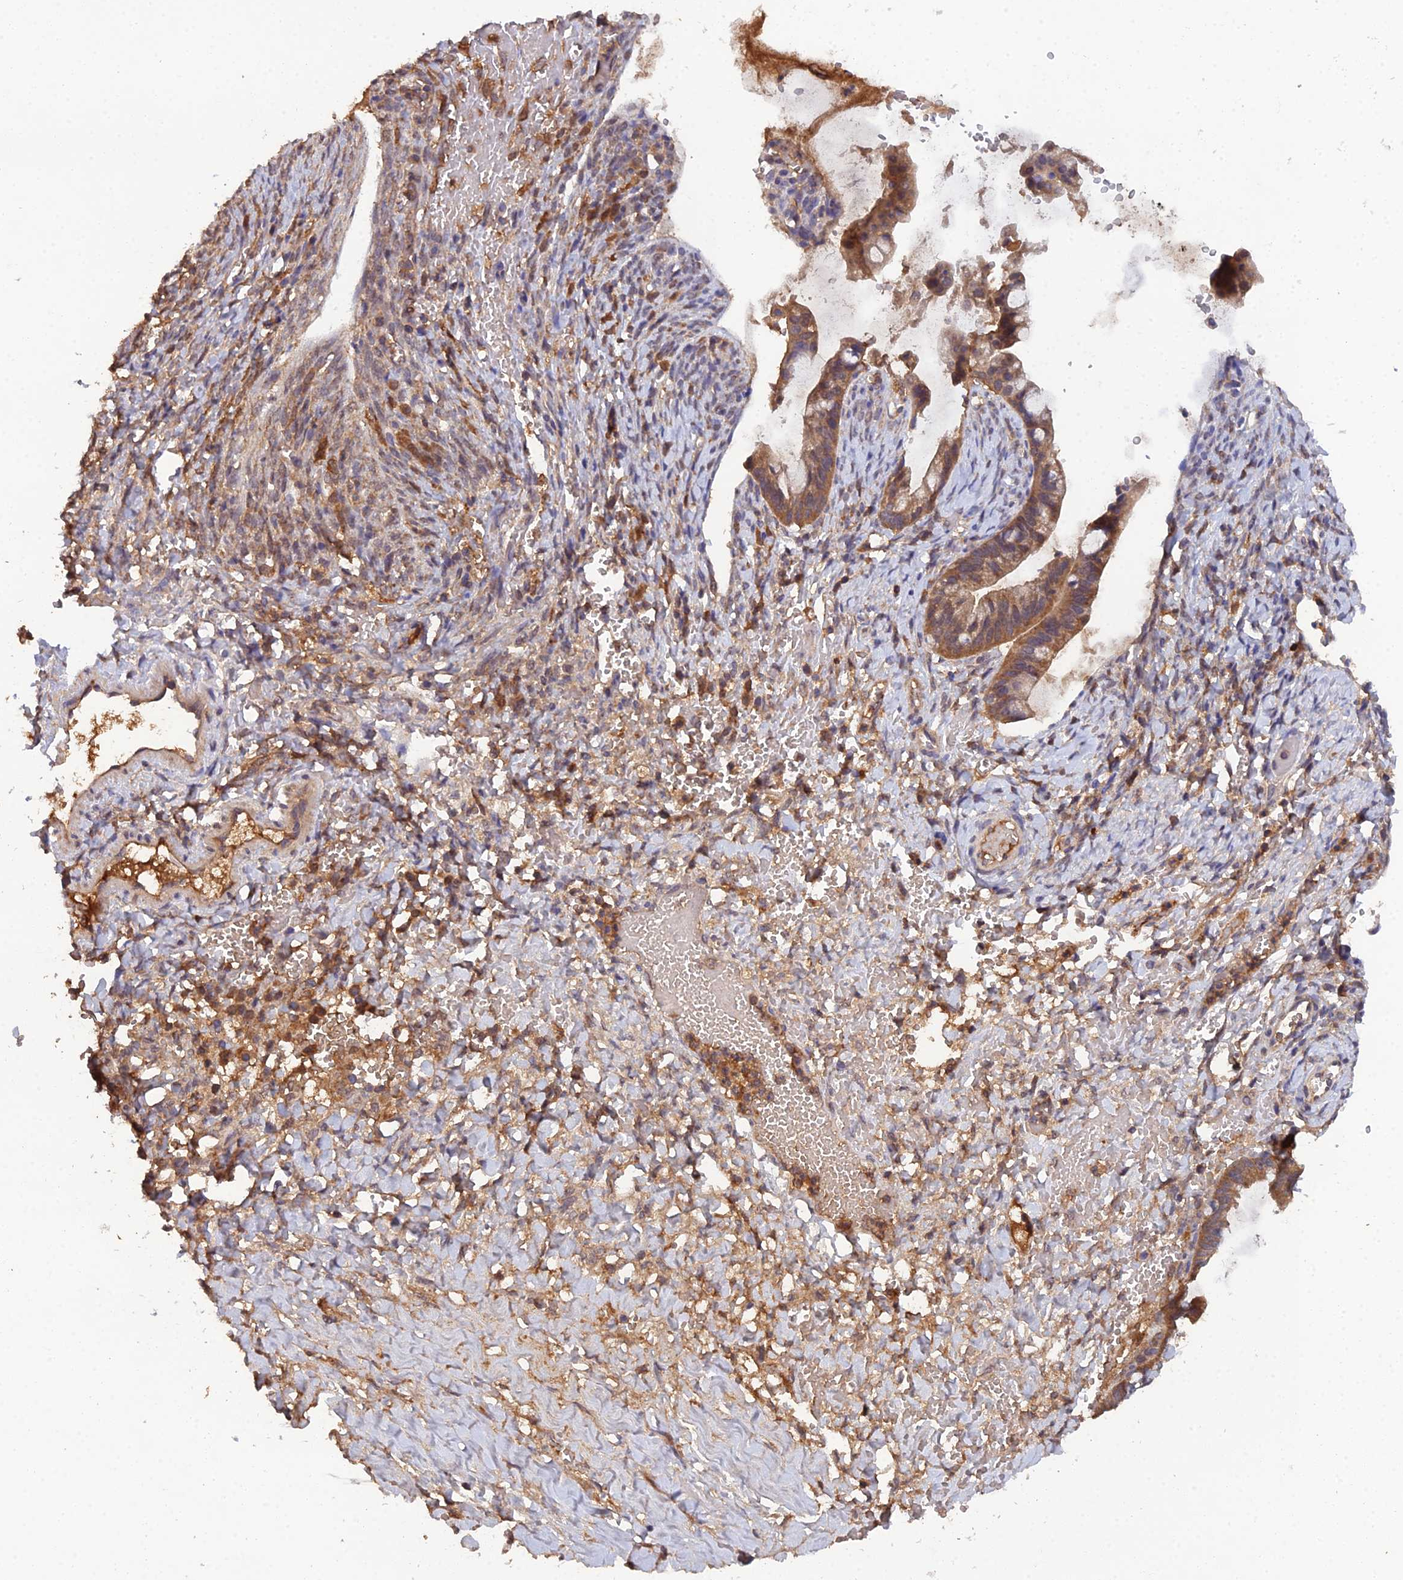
{"staining": {"intensity": "moderate", "quantity": ">75%", "location": "cytoplasmic/membranous"}, "tissue": "ovarian cancer", "cell_type": "Tumor cells", "image_type": "cancer", "snomed": [{"axis": "morphology", "description": "Cystadenocarcinoma, mucinous, NOS"}, {"axis": "topography", "description": "Ovary"}], "caption": "Brown immunohistochemical staining in ovarian cancer exhibits moderate cytoplasmic/membranous positivity in about >75% of tumor cells. (DAB (3,3'-diaminobenzidine) IHC with brightfield microscopy, high magnification).", "gene": "TMEM258", "patient": {"sex": "female", "age": 73}}